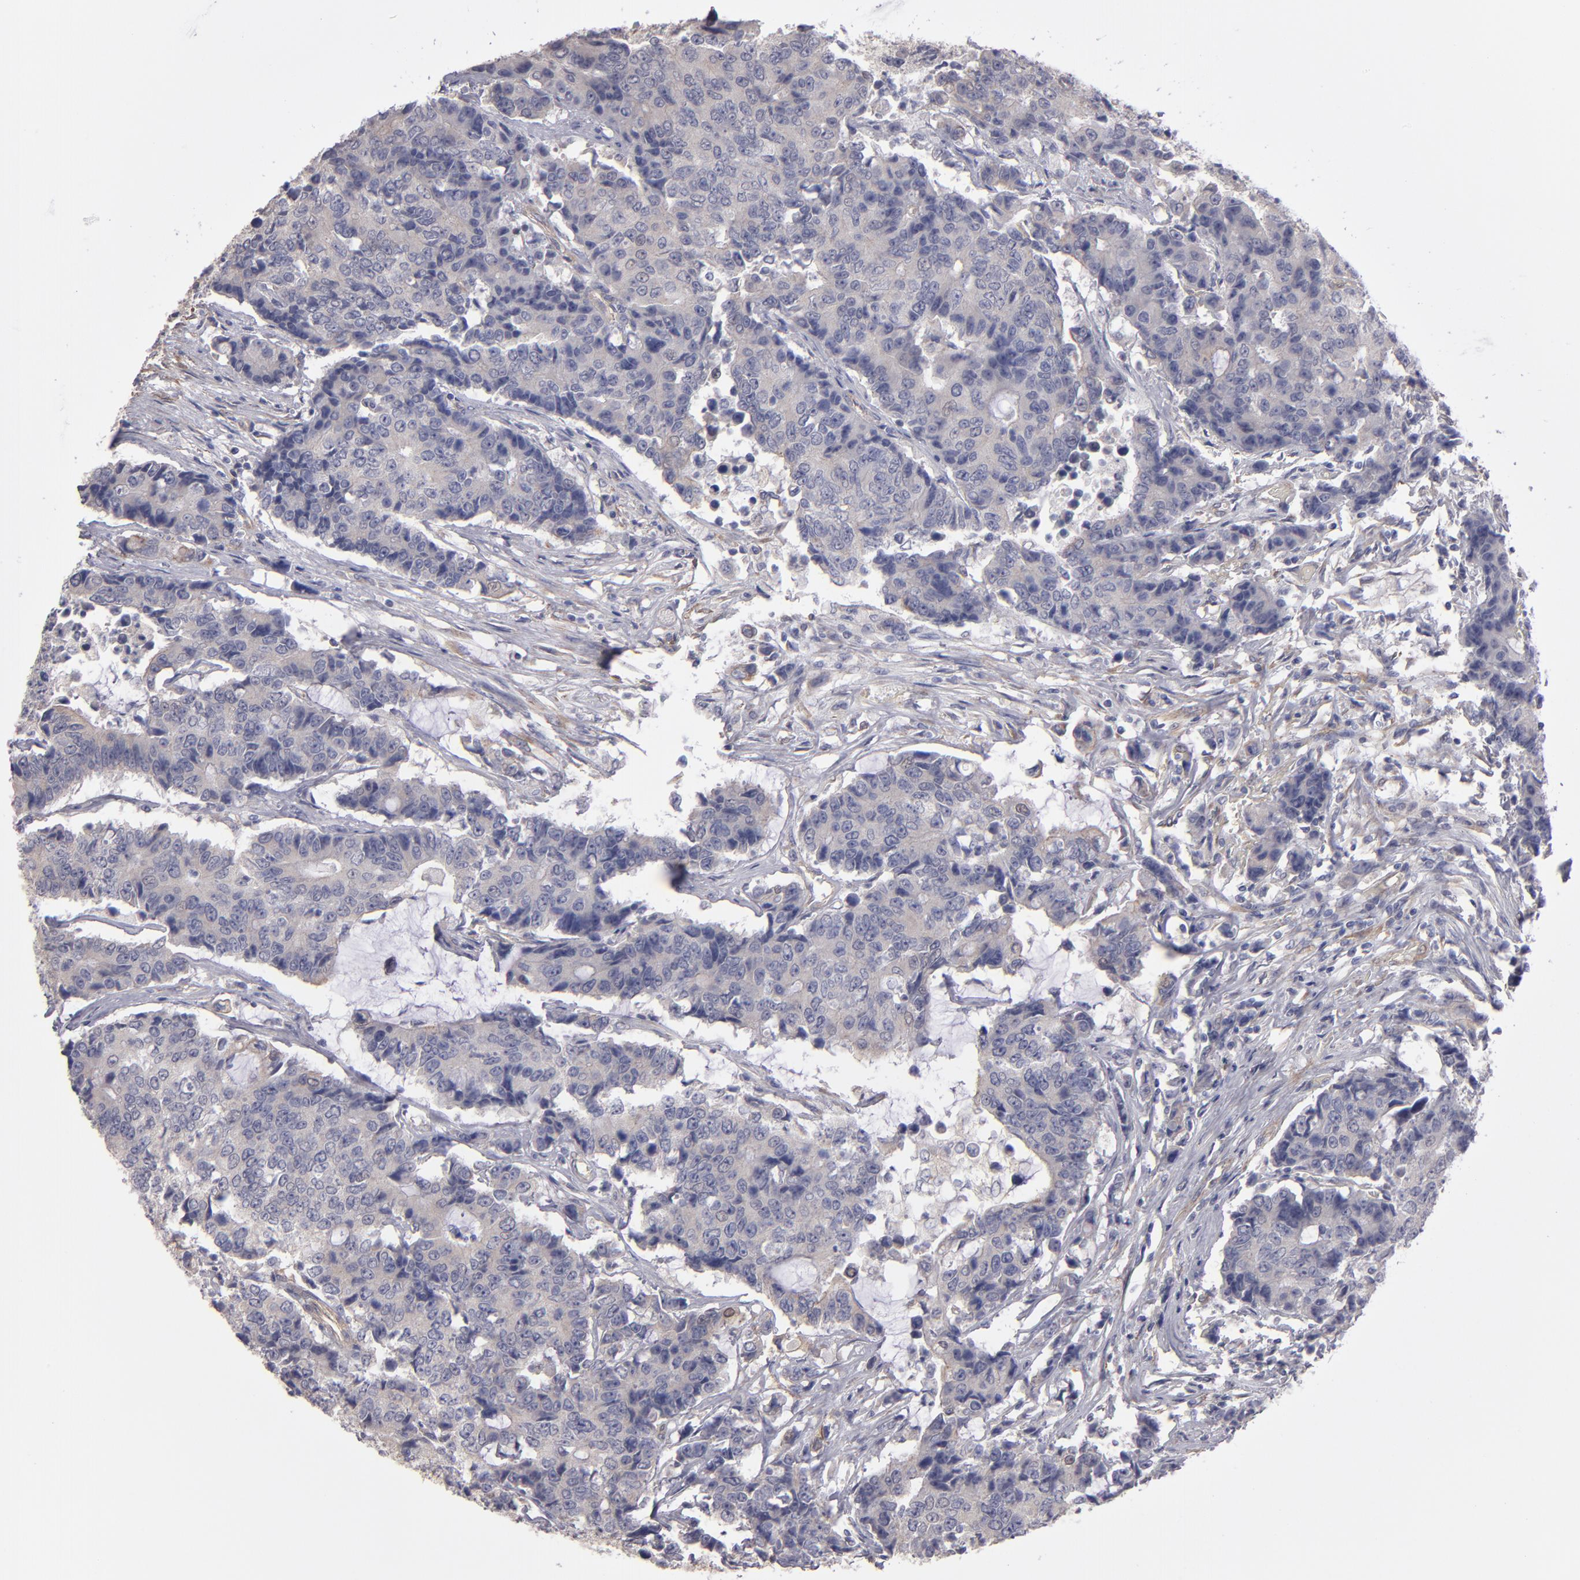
{"staining": {"intensity": "weak", "quantity": ">75%", "location": "cytoplasmic/membranous"}, "tissue": "colorectal cancer", "cell_type": "Tumor cells", "image_type": "cancer", "snomed": [{"axis": "morphology", "description": "Adenocarcinoma, NOS"}, {"axis": "topography", "description": "Colon"}], "caption": "Colorectal adenocarcinoma stained with a brown dye reveals weak cytoplasmic/membranous positive positivity in about >75% of tumor cells.", "gene": "NDRG2", "patient": {"sex": "female", "age": 86}}